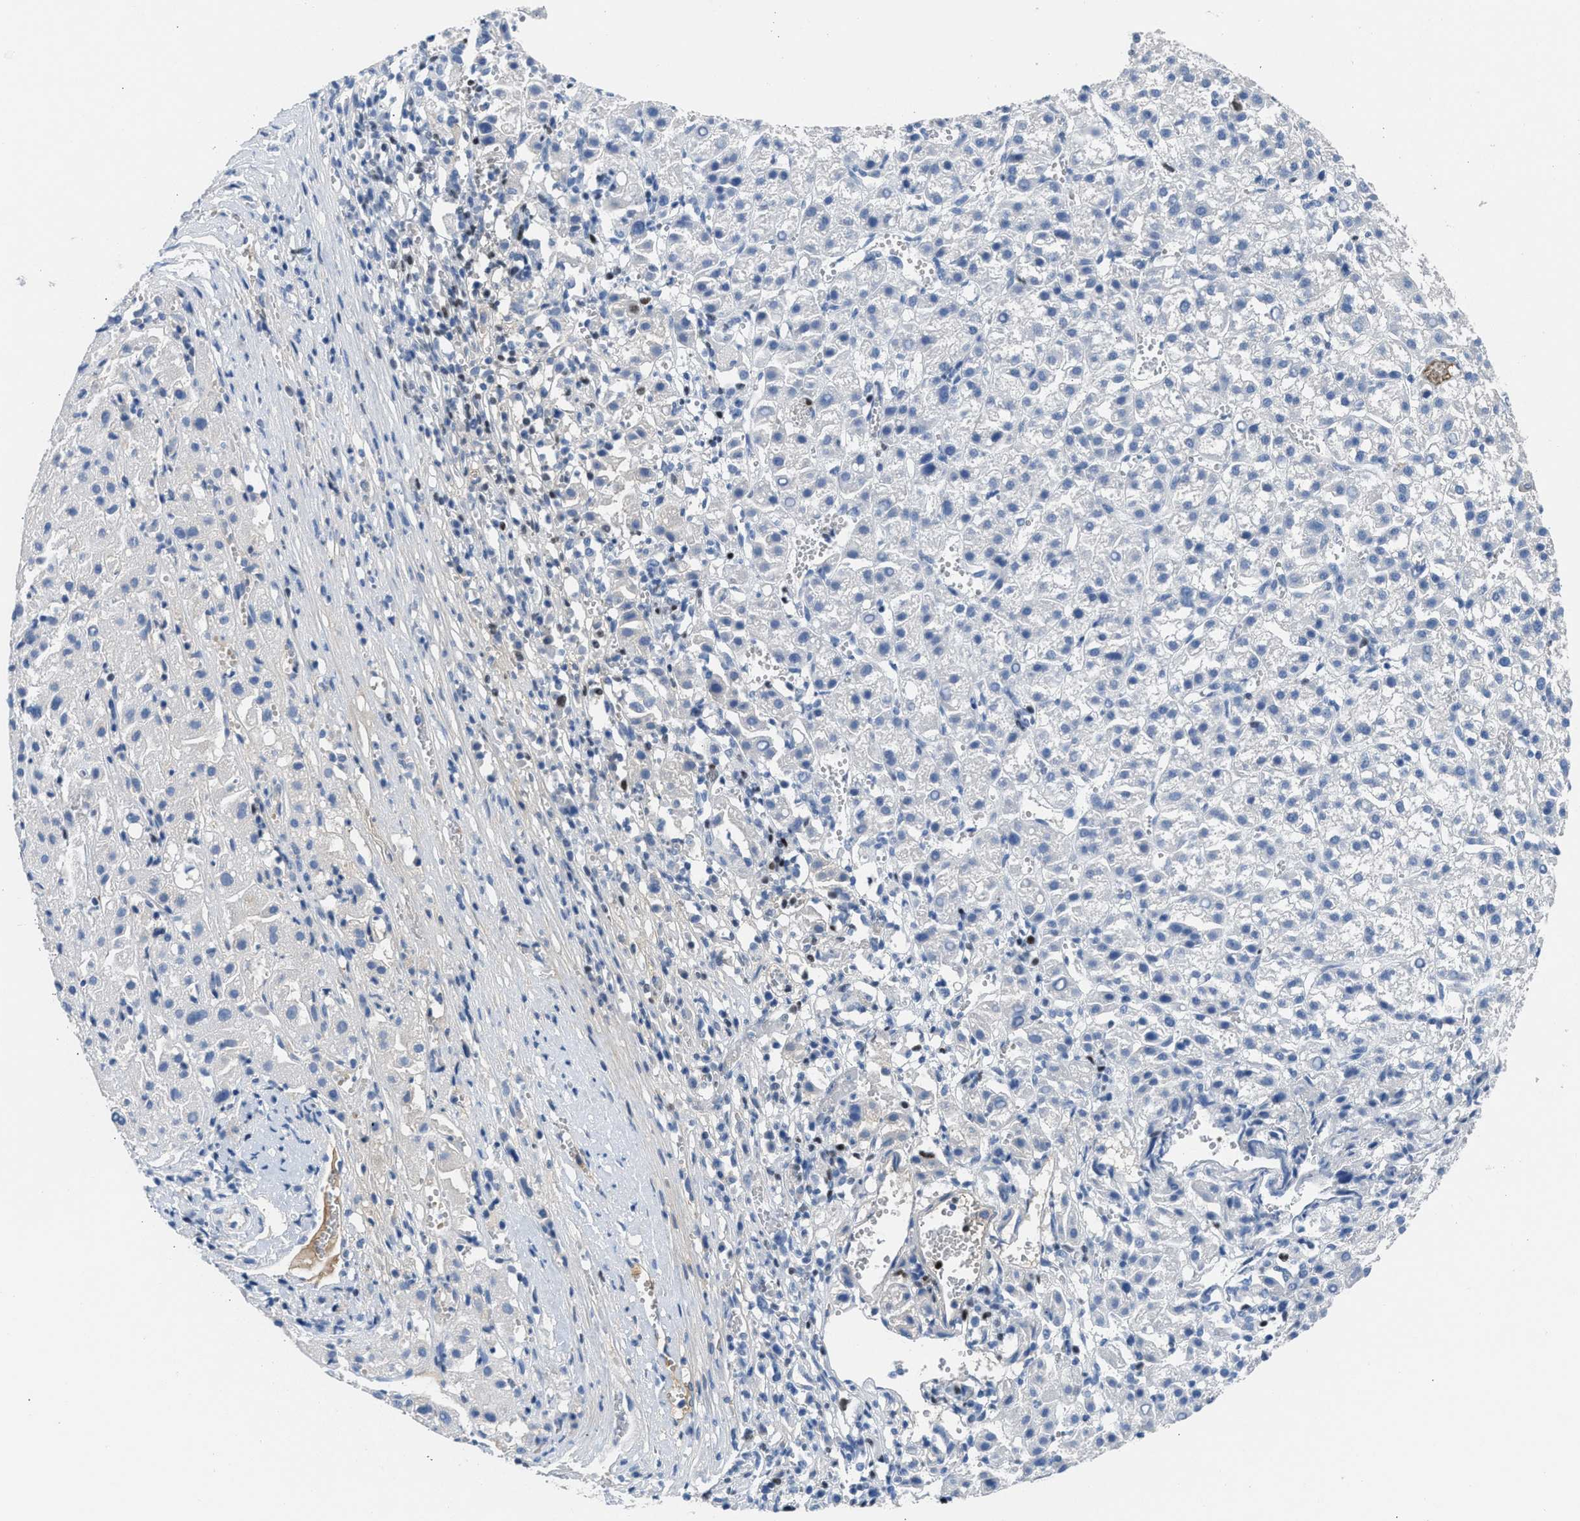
{"staining": {"intensity": "negative", "quantity": "none", "location": "none"}, "tissue": "liver cancer", "cell_type": "Tumor cells", "image_type": "cancer", "snomed": [{"axis": "morphology", "description": "Carcinoma, Hepatocellular, NOS"}, {"axis": "topography", "description": "Liver"}], "caption": "This micrograph is of liver hepatocellular carcinoma stained with IHC to label a protein in brown with the nuclei are counter-stained blue. There is no expression in tumor cells.", "gene": "LEF1", "patient": {"sex": "female", "age": 58}}